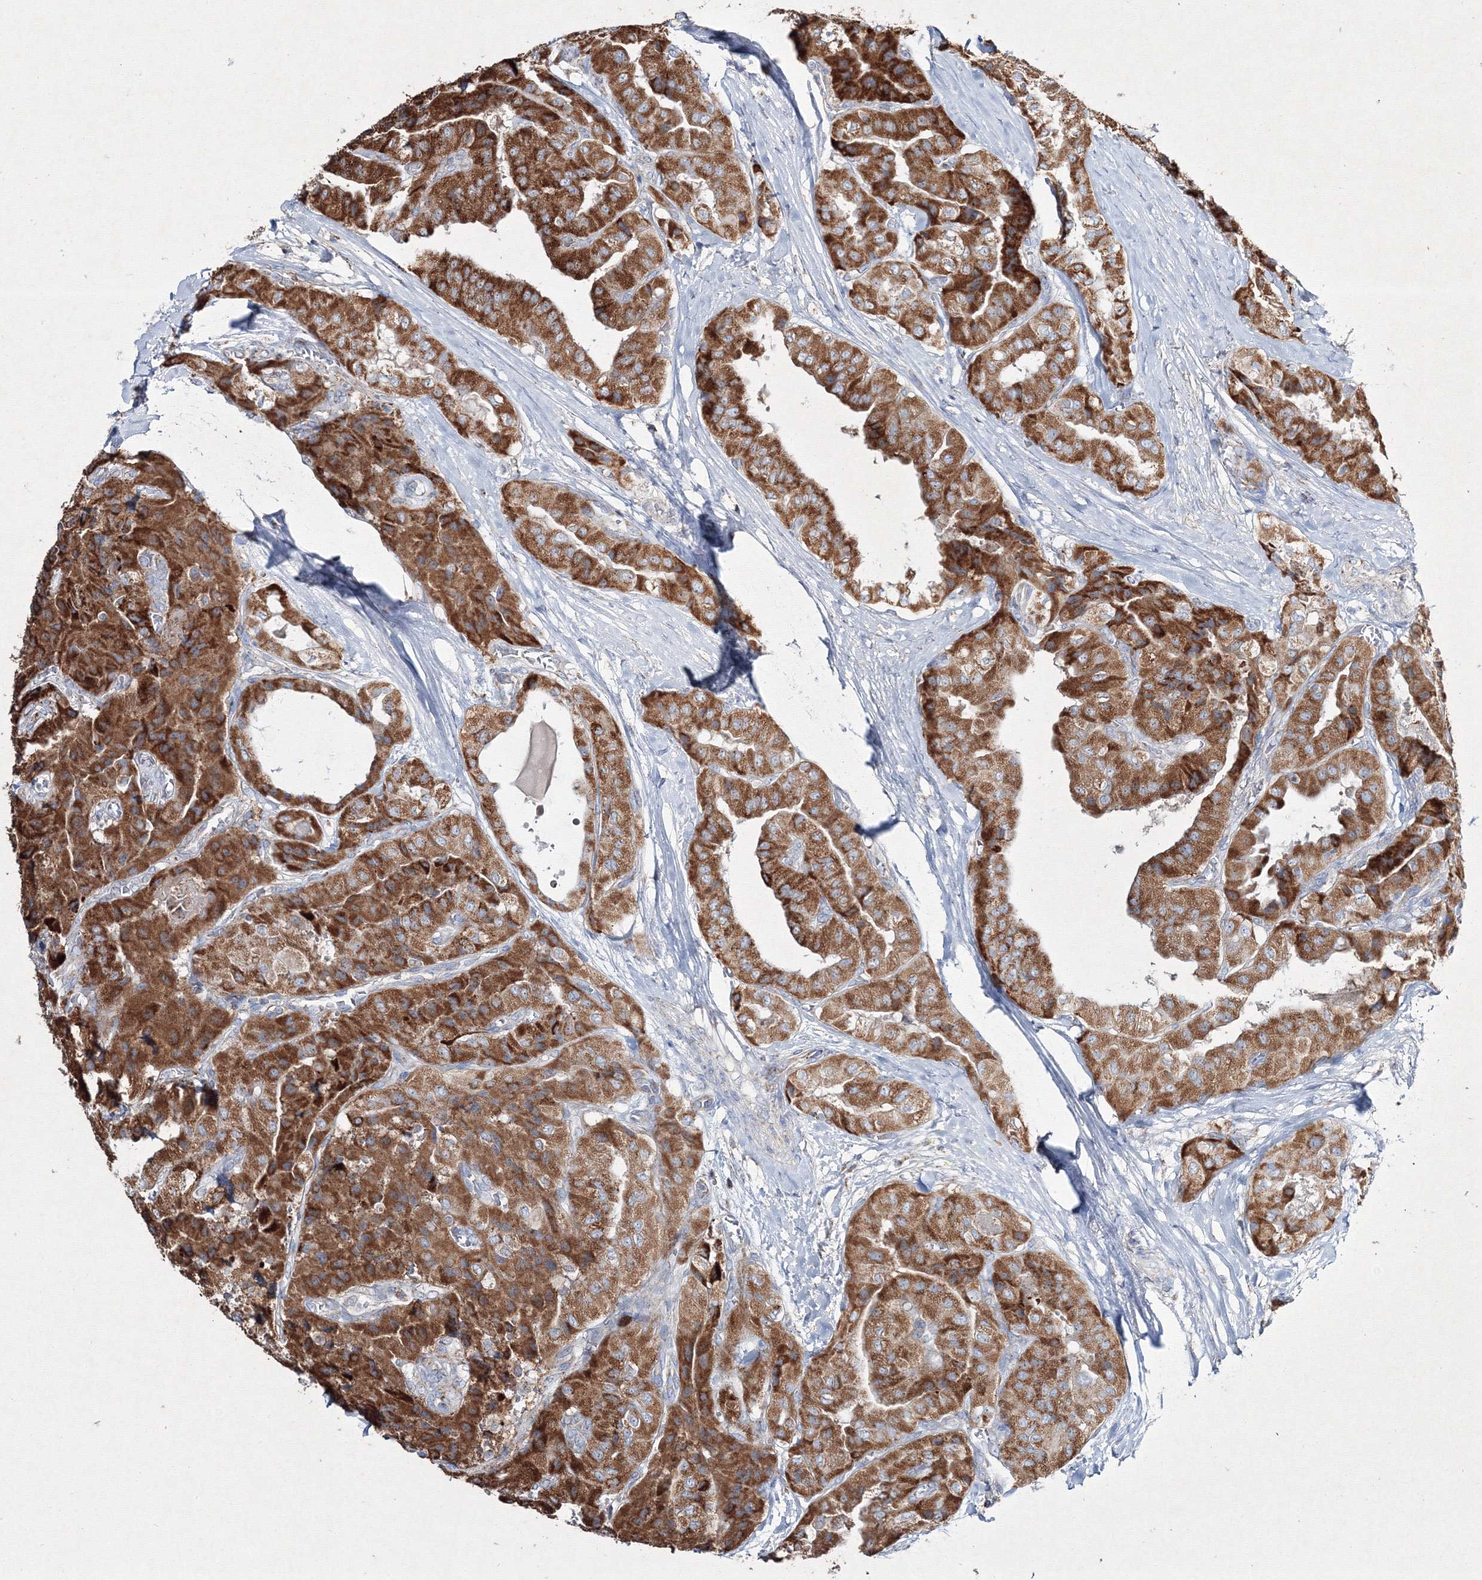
{"staining": {"intensity": "moderate", "quantity": ">75%", "location": "cytoplasmic/membranous"}, "tissue": "thyroid cancer", "cell_type": "Tumor cells", "image_type": "cancer", "snomed": [{"axis": "morphology", "description": "Papillary adenocarcinoma, NOS"}, {"axis": "topography", "description": "Thyroid gland"}], "caption": "Immunohistochemical staining of papillary adenocarcinoma (thyroid) shows medium levels of moderate cytoplasmic/membranous staining in approximately >75% of tumor cells. Nuclei are stained in blue.", "gene": "IGSF9", "patient": {"sex": "female", "age": 59}}